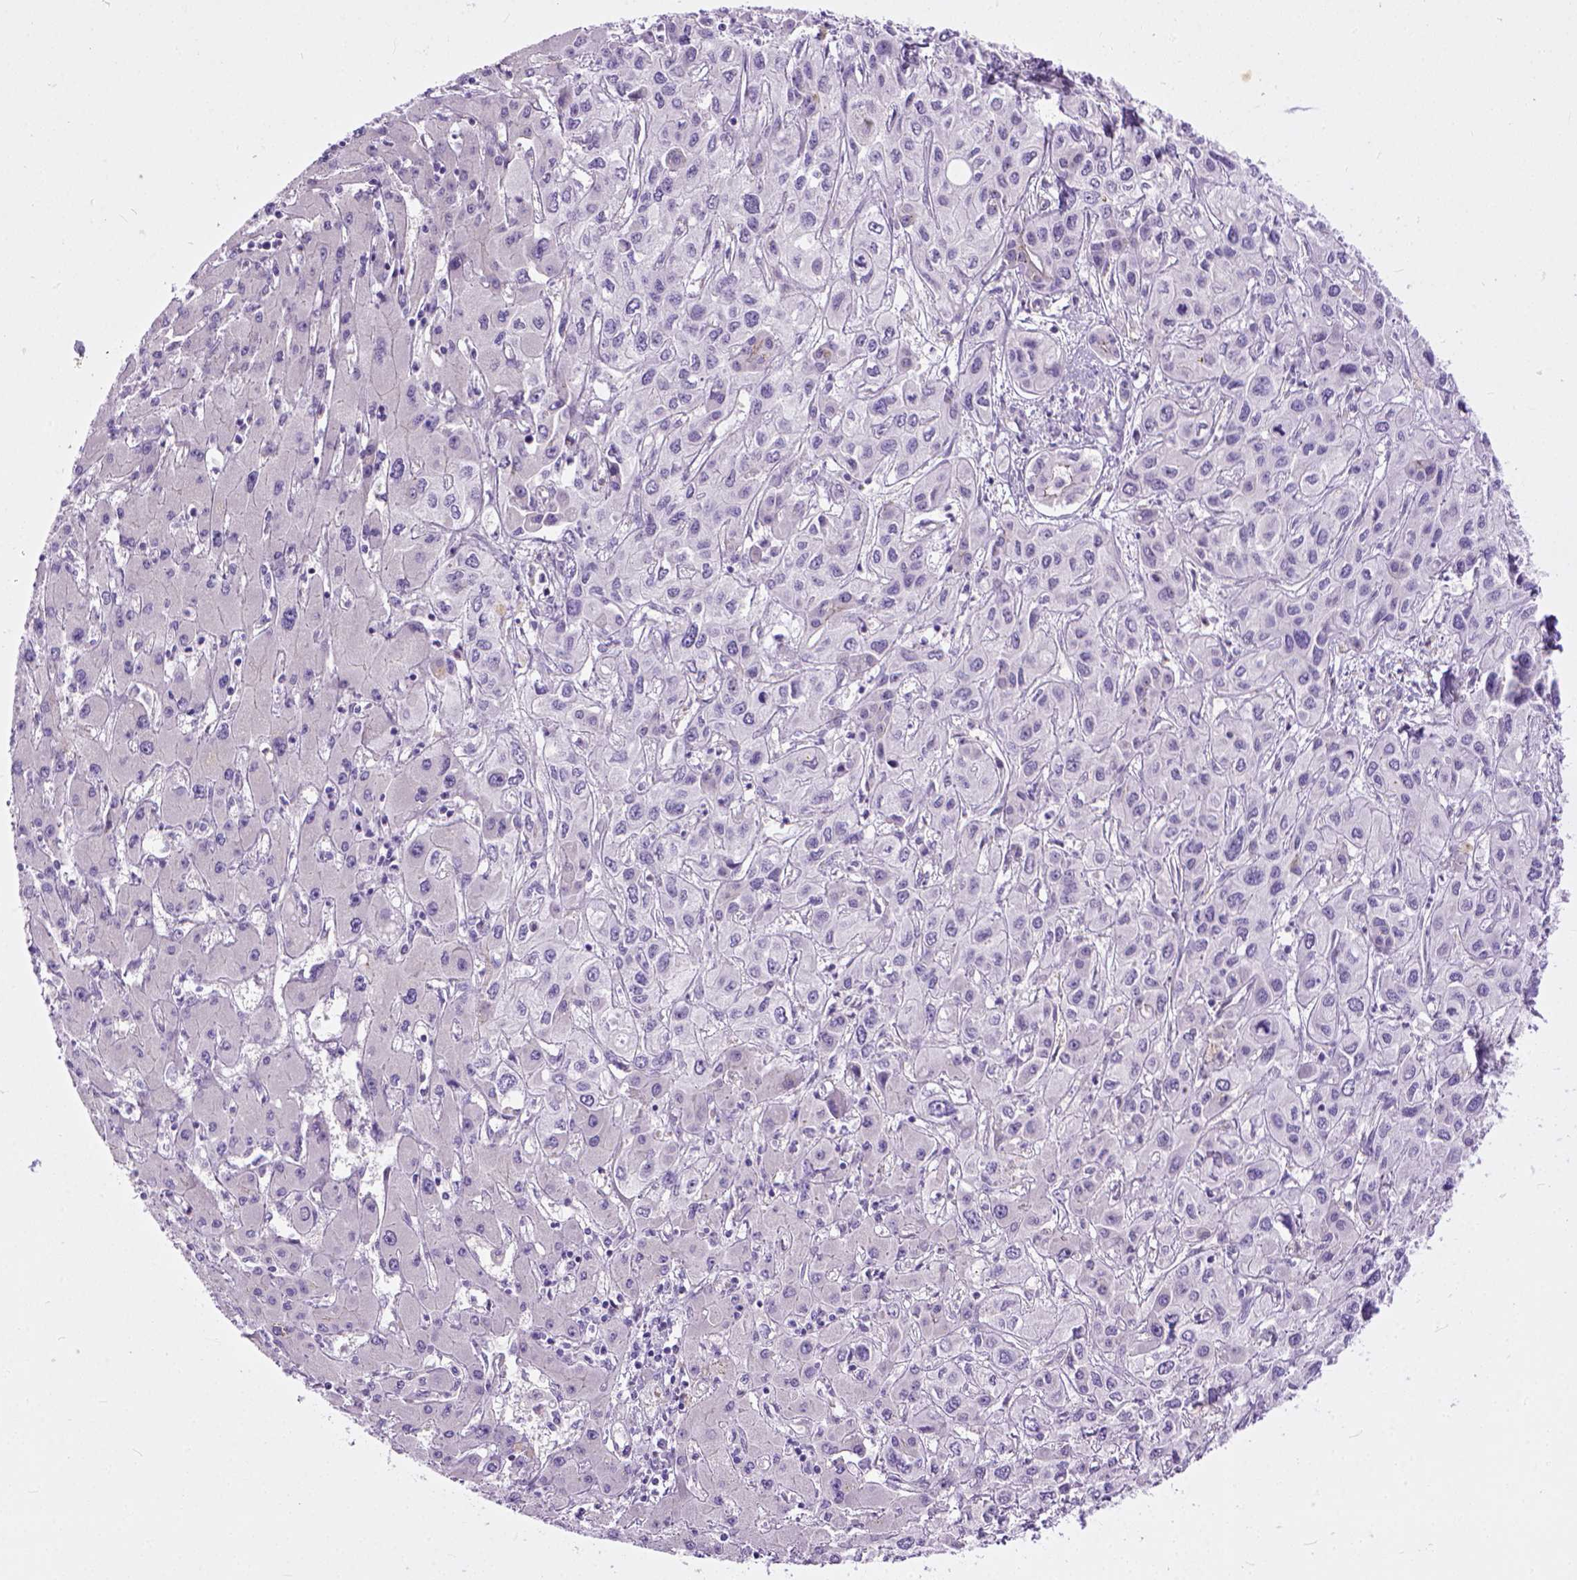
{"staining": {"intensity": "negative", "quantity": "none", "location": "none"}, "tissue": "liver cancer", "cell_type": "Tumor cells", "image_type": "cancer", "snomed": [{"axis": "morphology", "description": "Cholangiocarcinoma"}, {"axis": "topography", "description": "Liver"}], "caption": "This is an IHC image of human liver cancer (cholangiocarcinoma). There is no positivity in tumor cells.", "gene": "ADGRF1", "patient": {"sex": "female", "age": 66}}